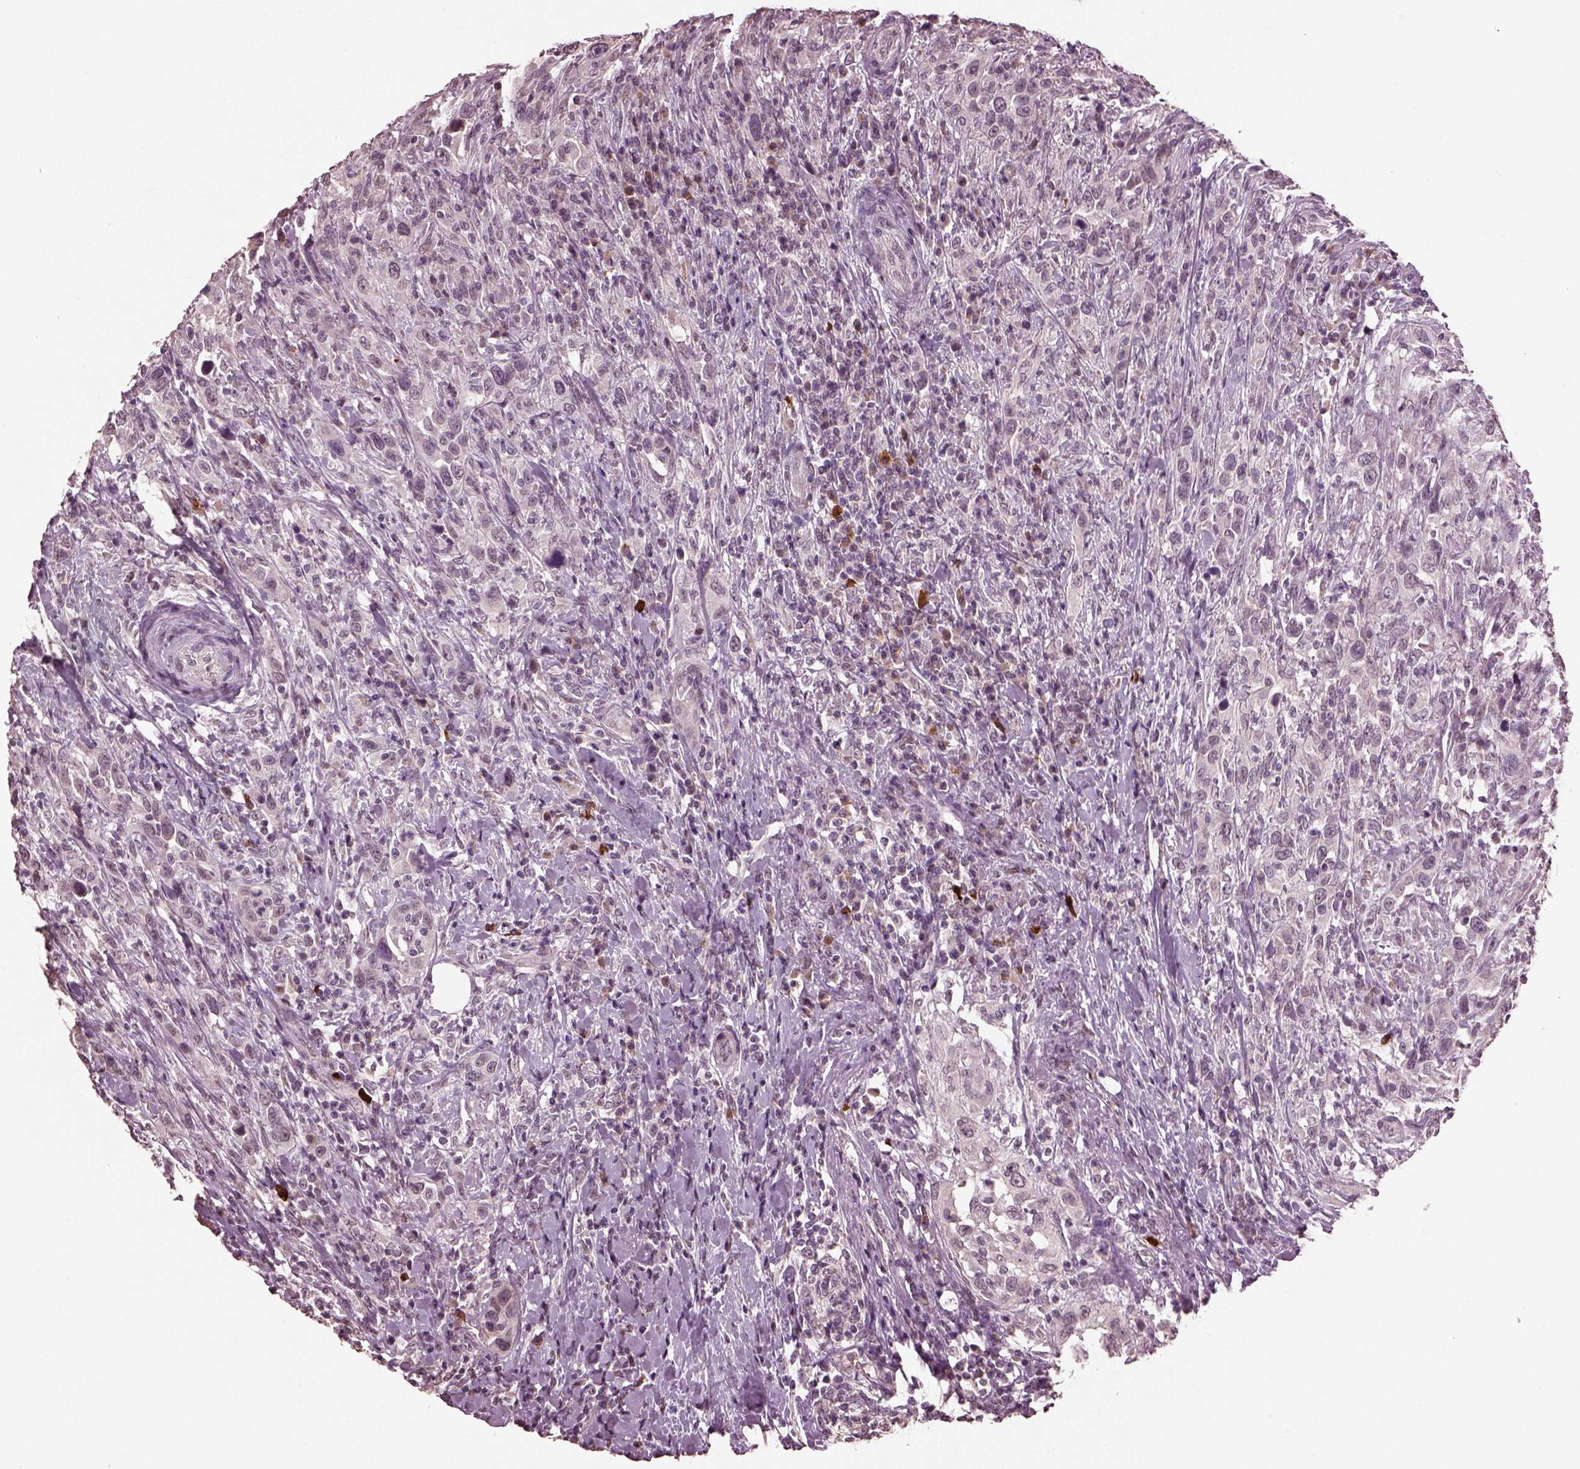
{"staining": {"intensity": "negative", "quantity": "none", "location": "none"}, "tissue": "urothelial cancer", "cell_type": "Tumor cells", "image_type": "cancer", "snomed": [{"axis": "morphology", "description": "Urothelial carcinoma, NOS"}, {"axis": "morphology", "description": "Urothelial carcinoma, High grade"}, {"axis": "topography", "description": "Urinary bladder"}], "caption": "High power microscopy micrograph of an immunohistochemistry (IHC) image of urothelial cancer, revealing no significant expression in tumor cells. (Immunohistochemistry, brightfield microscopy, high magnification).", "gene": "IL18RAP", "patient": {"sex": "female", "age": 64}}